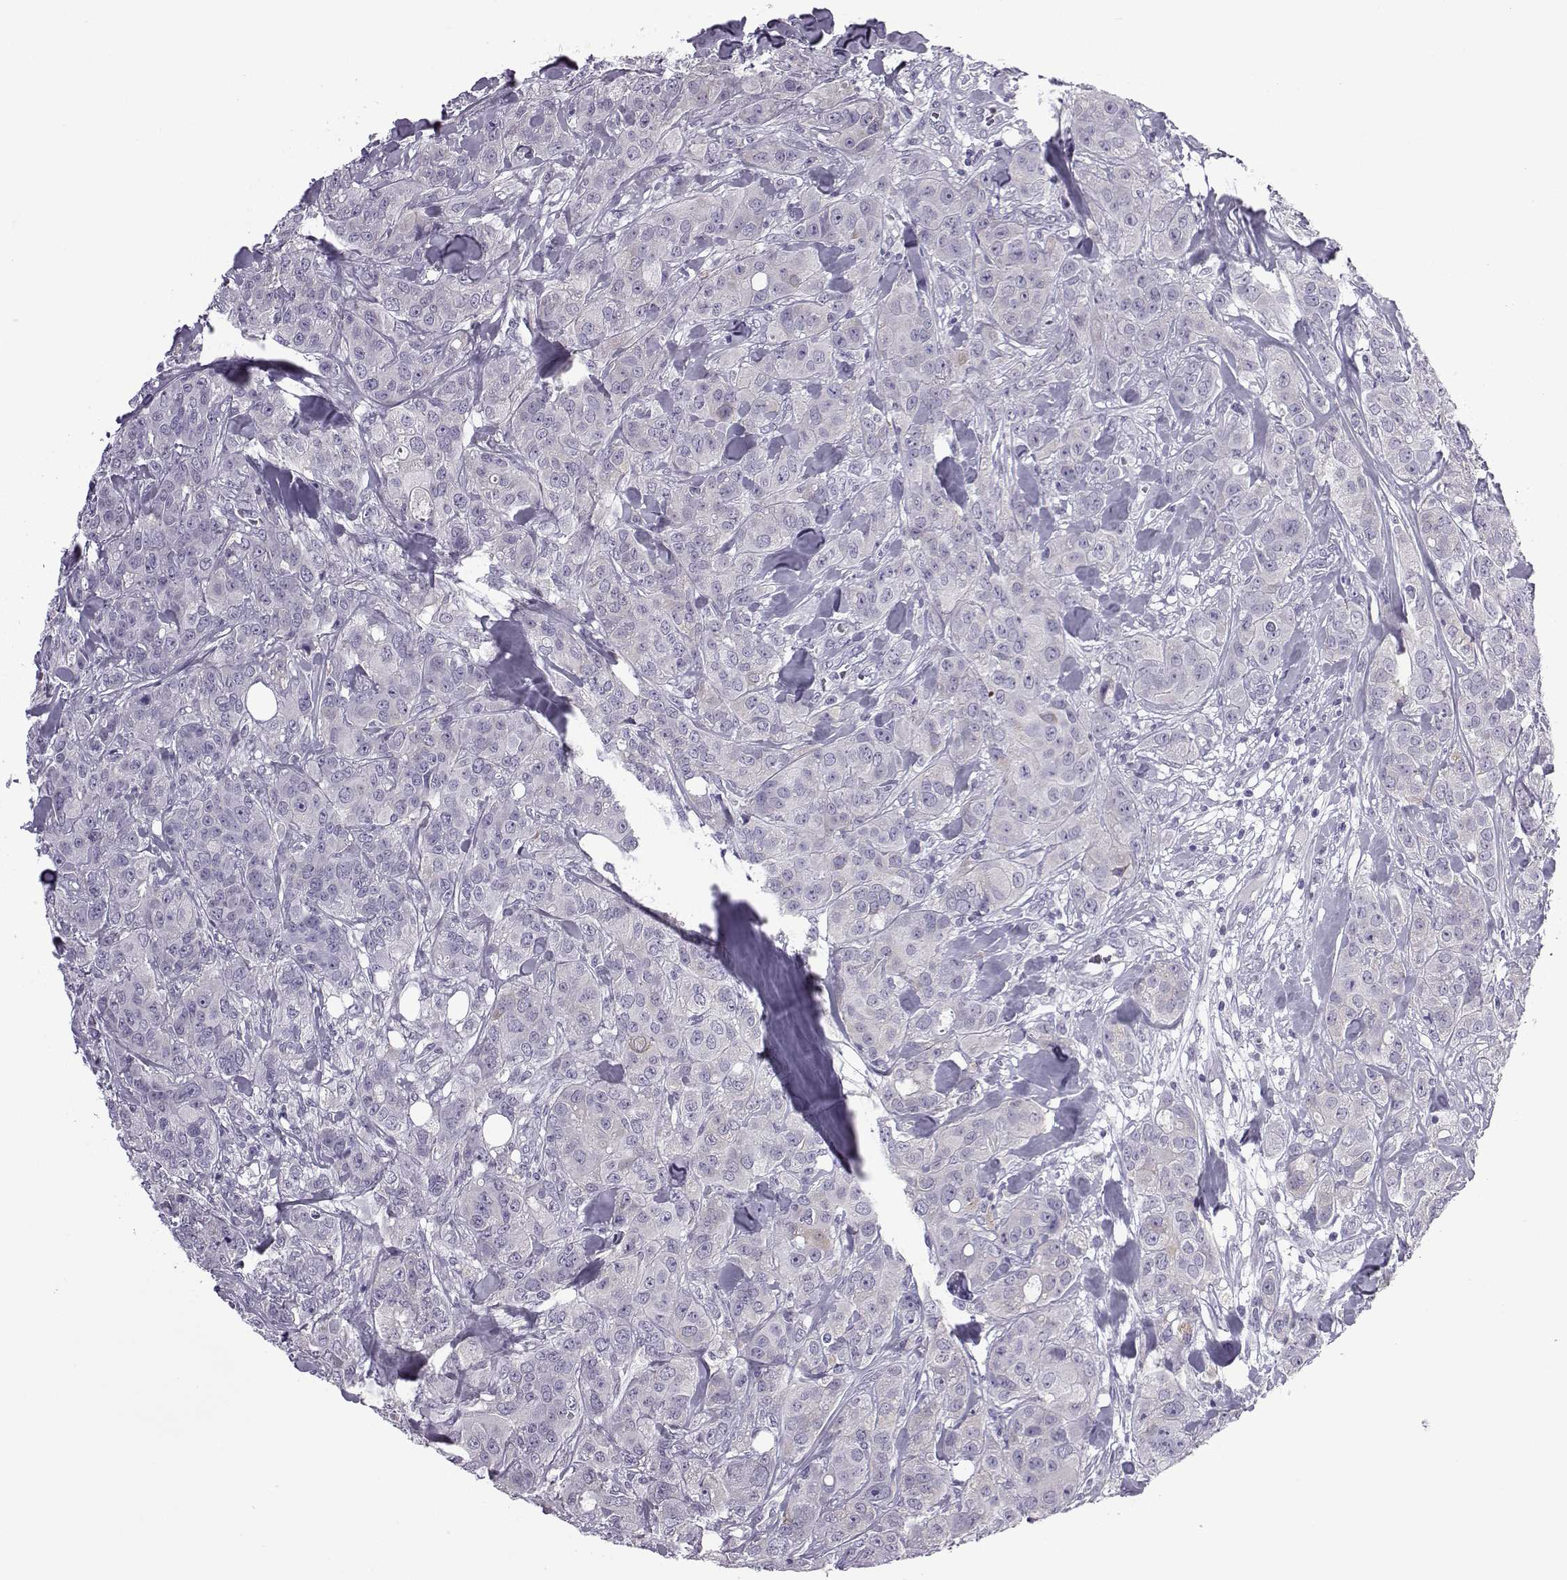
{"staining": {"intensity": "negative", "quantity": "none", "location": "none"}, "tissue": "breast cancer", "cell_type": "Tumor cells", "image_type": "cancer", "snomed": [{"axis": "morphology", "description": "Duct carcinoma"}, {"axis": "topography", "description": "Breast"}], "caption": "Tumor cells show no significant positivity in breast cancer (intraductal carcinoma).", "gene": "OIP5", "patient": {"sex": "female", "age": 43}}